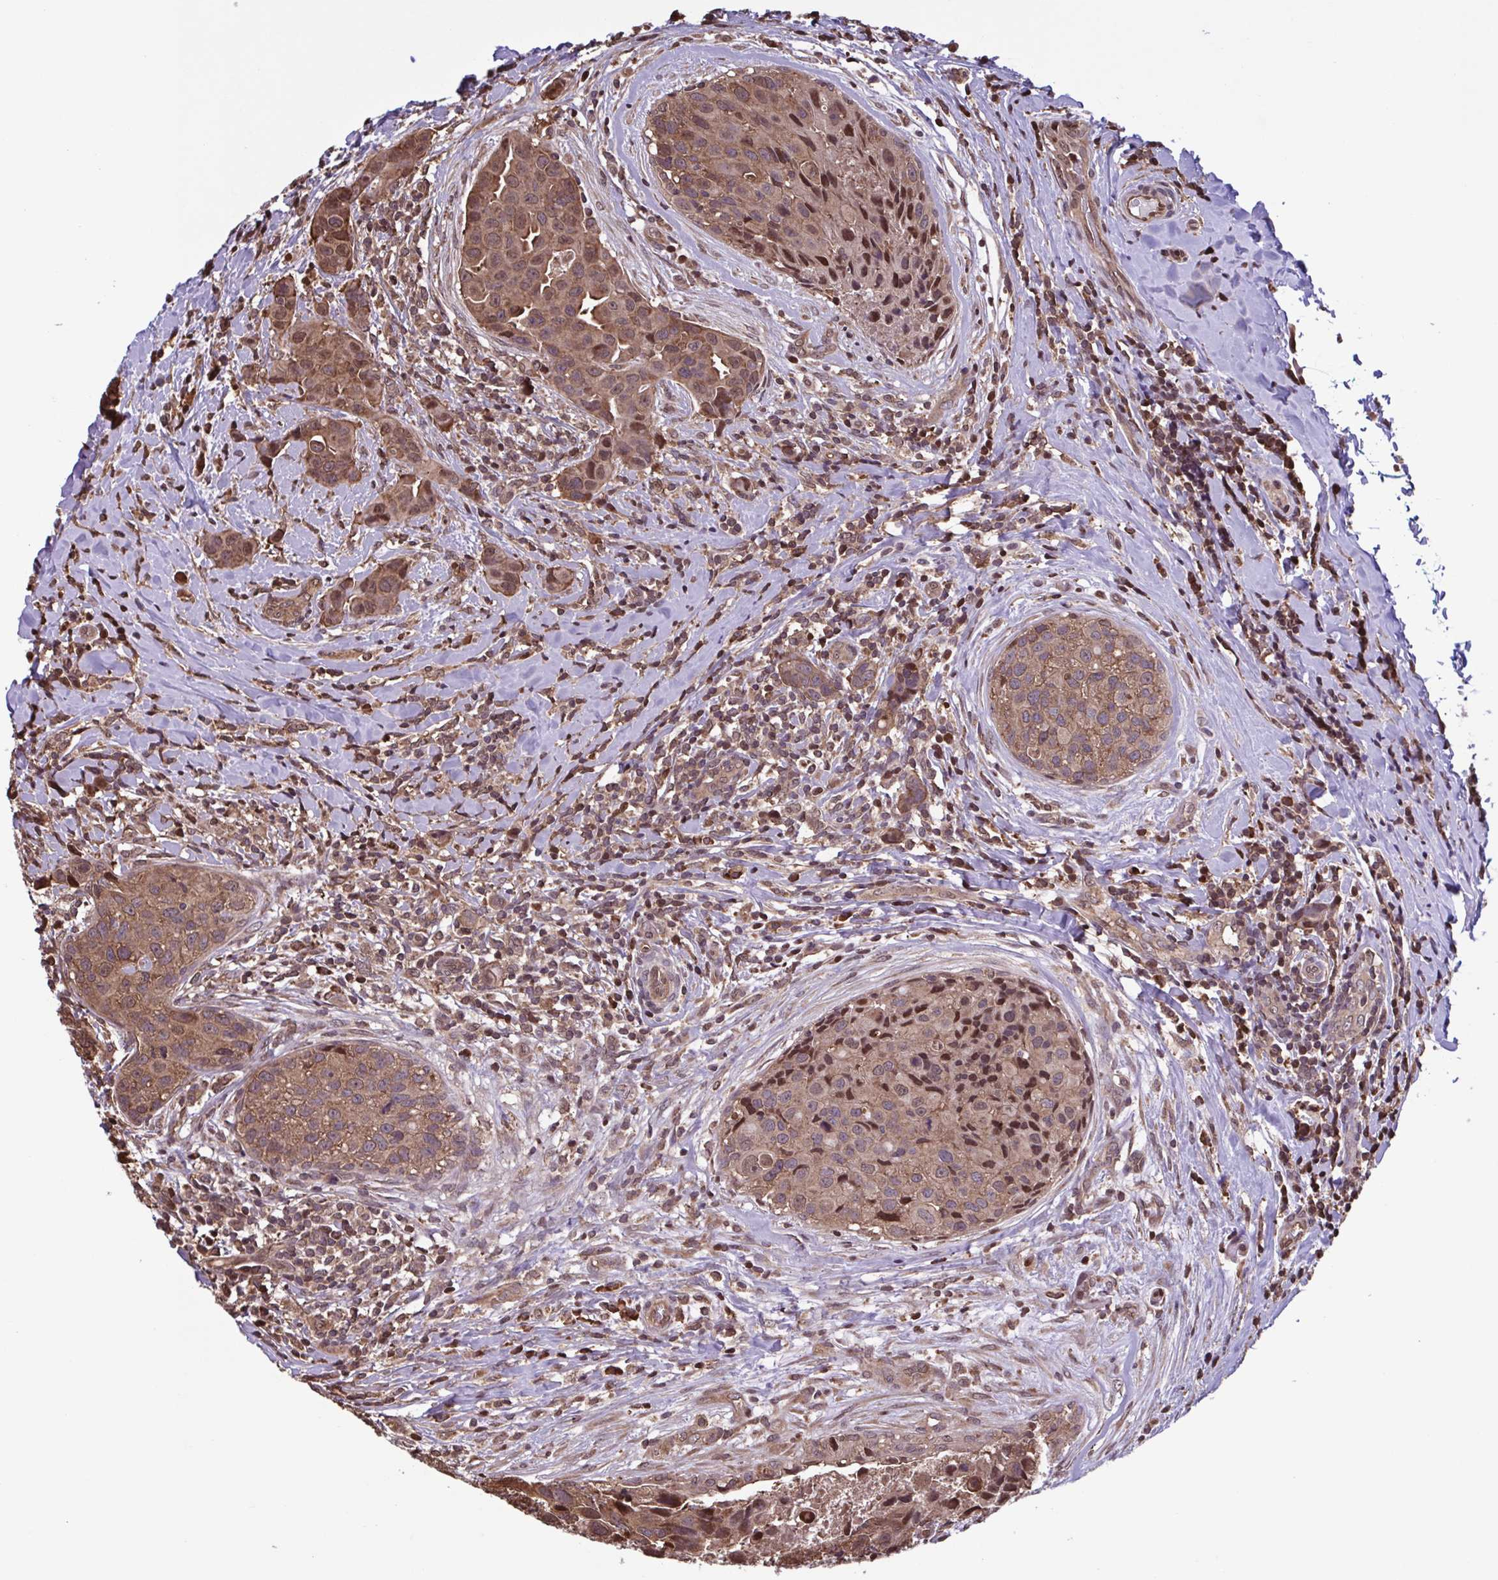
{"staining": {"intensity": "moderate", "quantity": ">75%", "location": "cytoplasmic/membranous"}, "tissue": "breast cancer", "cell_type": "Tumor cells", "image_type": "cancer", "snomed": [{"axis": "morphology", "description": "Duct carcinoma"}, {"axis": "topography", "description": "Breast"}], "caption": "Breast cancer stained with a protein marker demonstrates moderate staining in tumor cells.", "gene": "SEC63", "patient": {"sex": "female", "age": 24}}